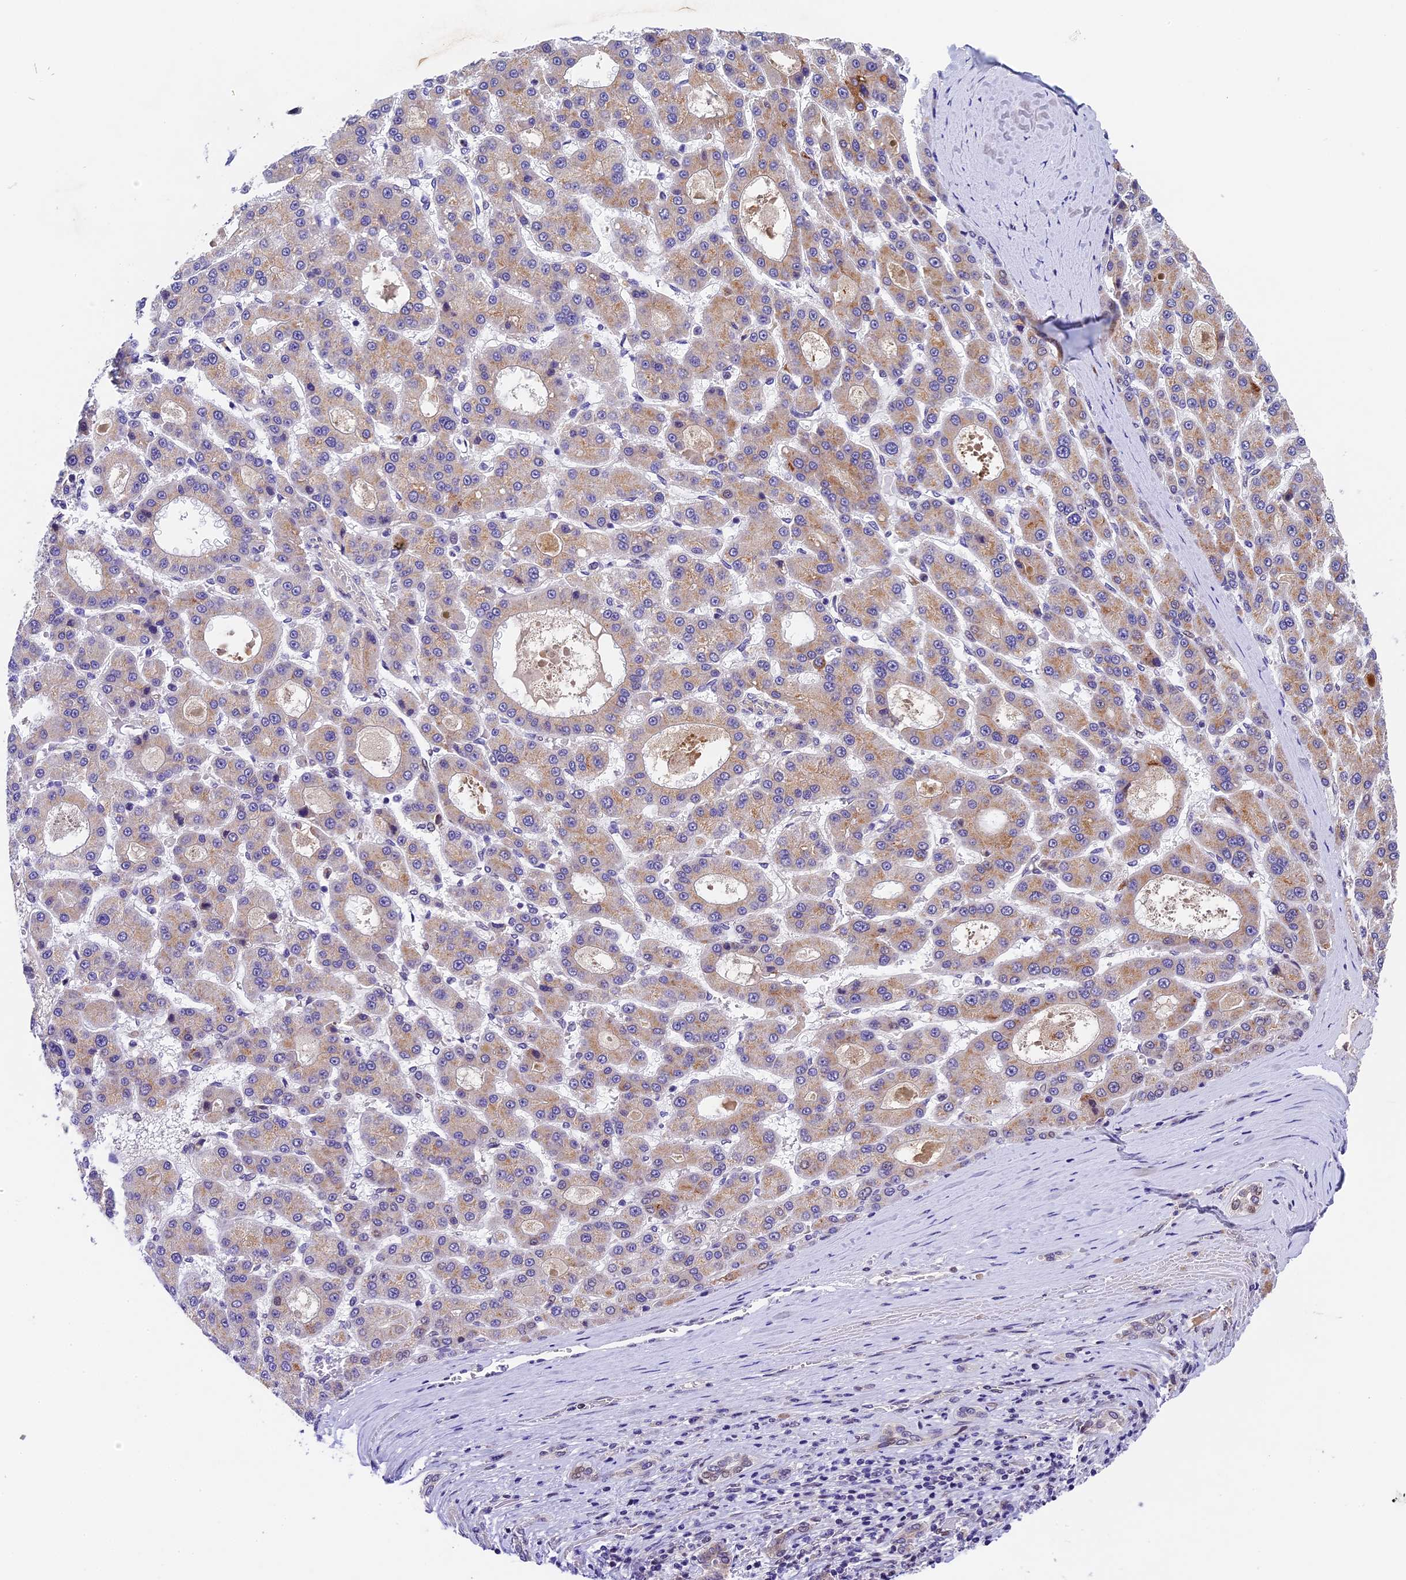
{"staining": {"intensity": "moderate", "quantity": "25%-75%", "location": "cytoplasmic/membranous"}, "tissue": "liver cancer", "cell_type": "Tumor cells", "image_type": "cancer", "snomed": [{"axis": "morphology", "description": "Carcinoma, Hepatocellular, NOS"}, {"axis": "topography", "description": "Liver"}], "caption": "Protein expression analysis of liver cancer (hepatocellular carcinoma) exhibits moderate cytoplasmic/membranous staining in about 25%-75% of tumor cells. (DAB (3,3'-diaminobenzidine) IHC with brightfield microscopy, high magnification).", "gene": "CCSER1", "patient": {"sex": "male", "age": 70}}